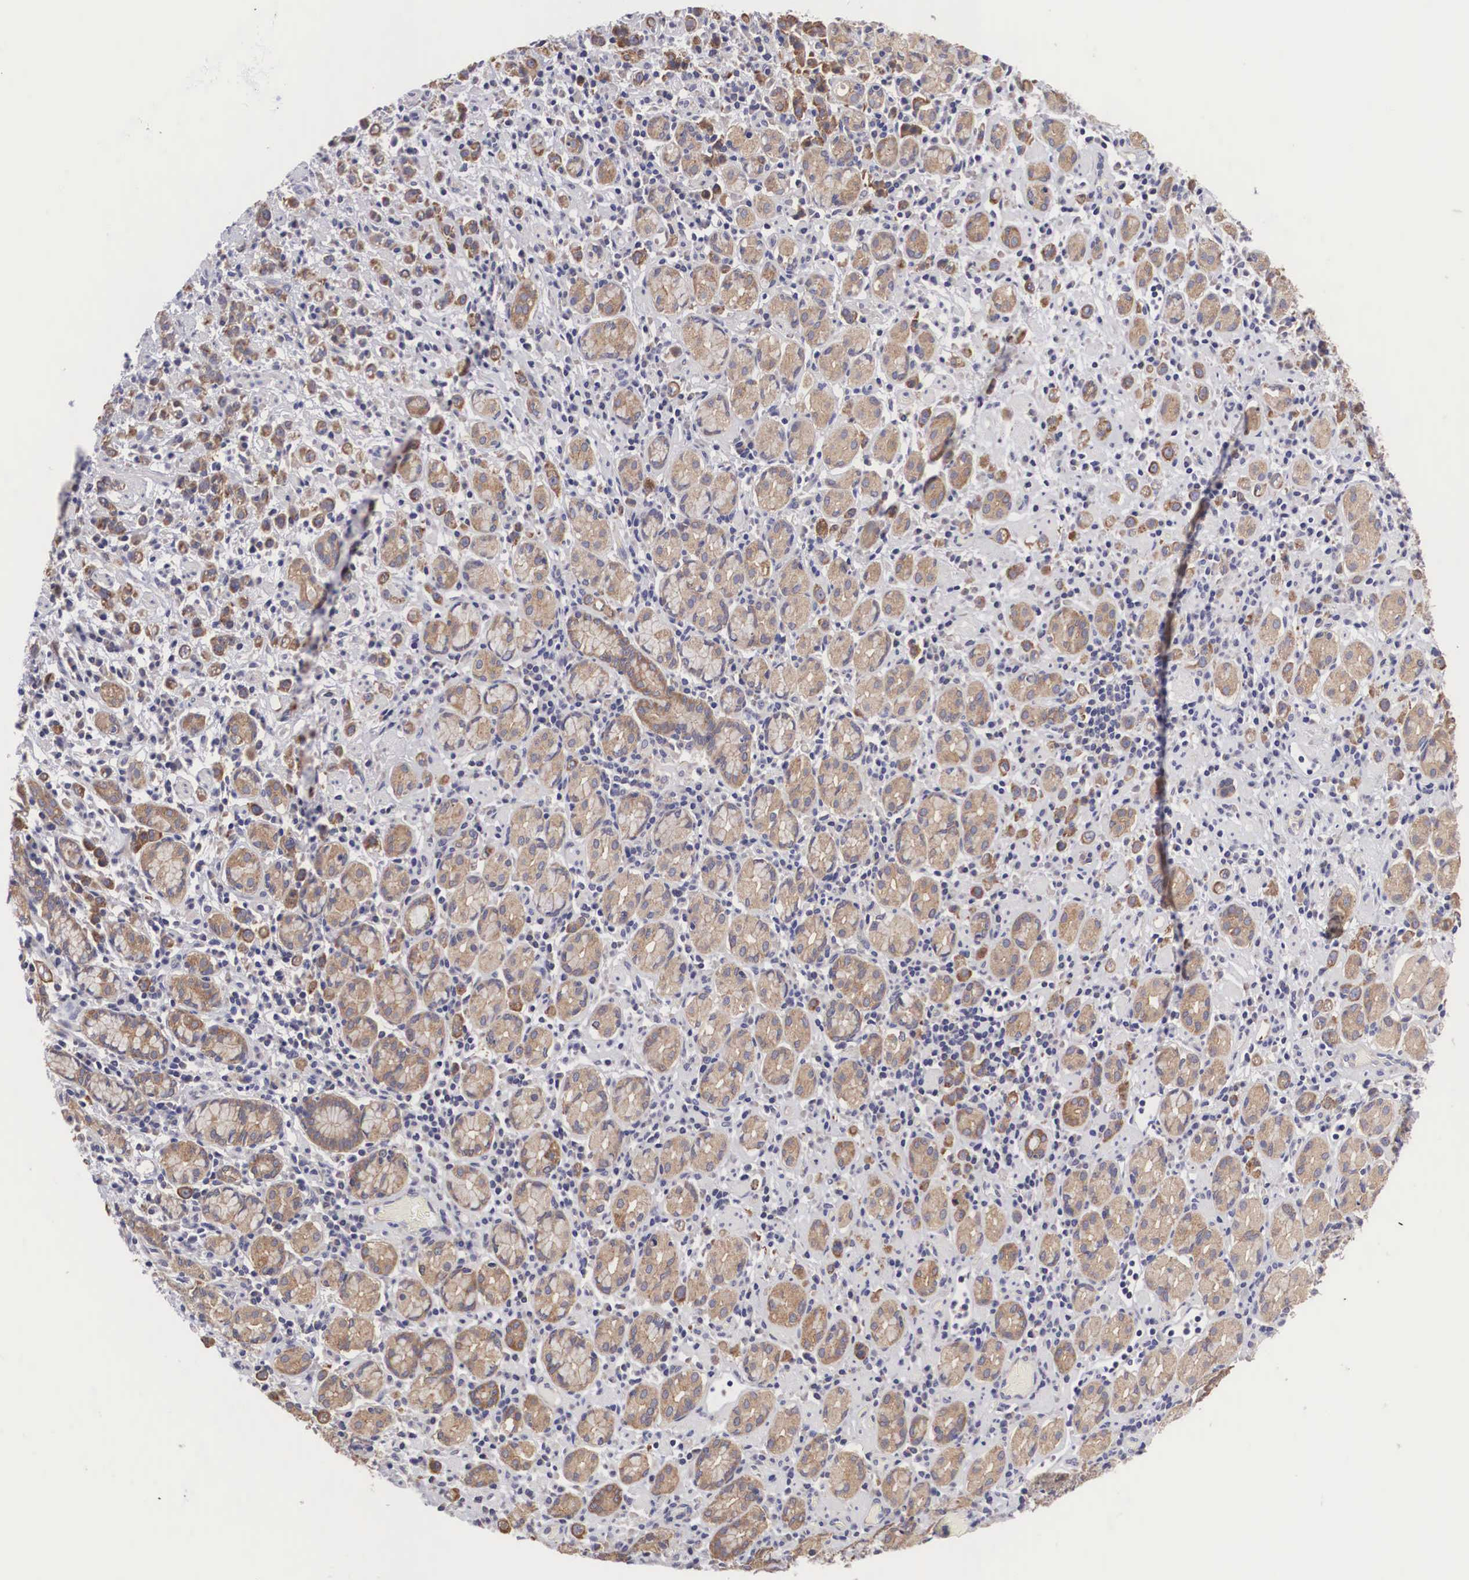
{"staining": {"intensity": "moderate", "quantity": "25%-75%", "location": "cytoplasmic/membranous"}, "tissue": "stomach cancer", "cell_type": "Tumor cells", "image_type": "cancer", "snomed": [{"axis": "morphology", "description": "Adenocarcinoma, NOS"}, {"axis": "topography", "description": "Stomach, lower"}], "caption": "Tumor cells display moderate cytoplasmic/membranous staining in about 25%-75% of cells in stomach cancer. (DAB IHC, brown staining for protein, blue staining for nuclei).", "gene": "TXLNG", "patient": {"sex": "male", "age": 88}}